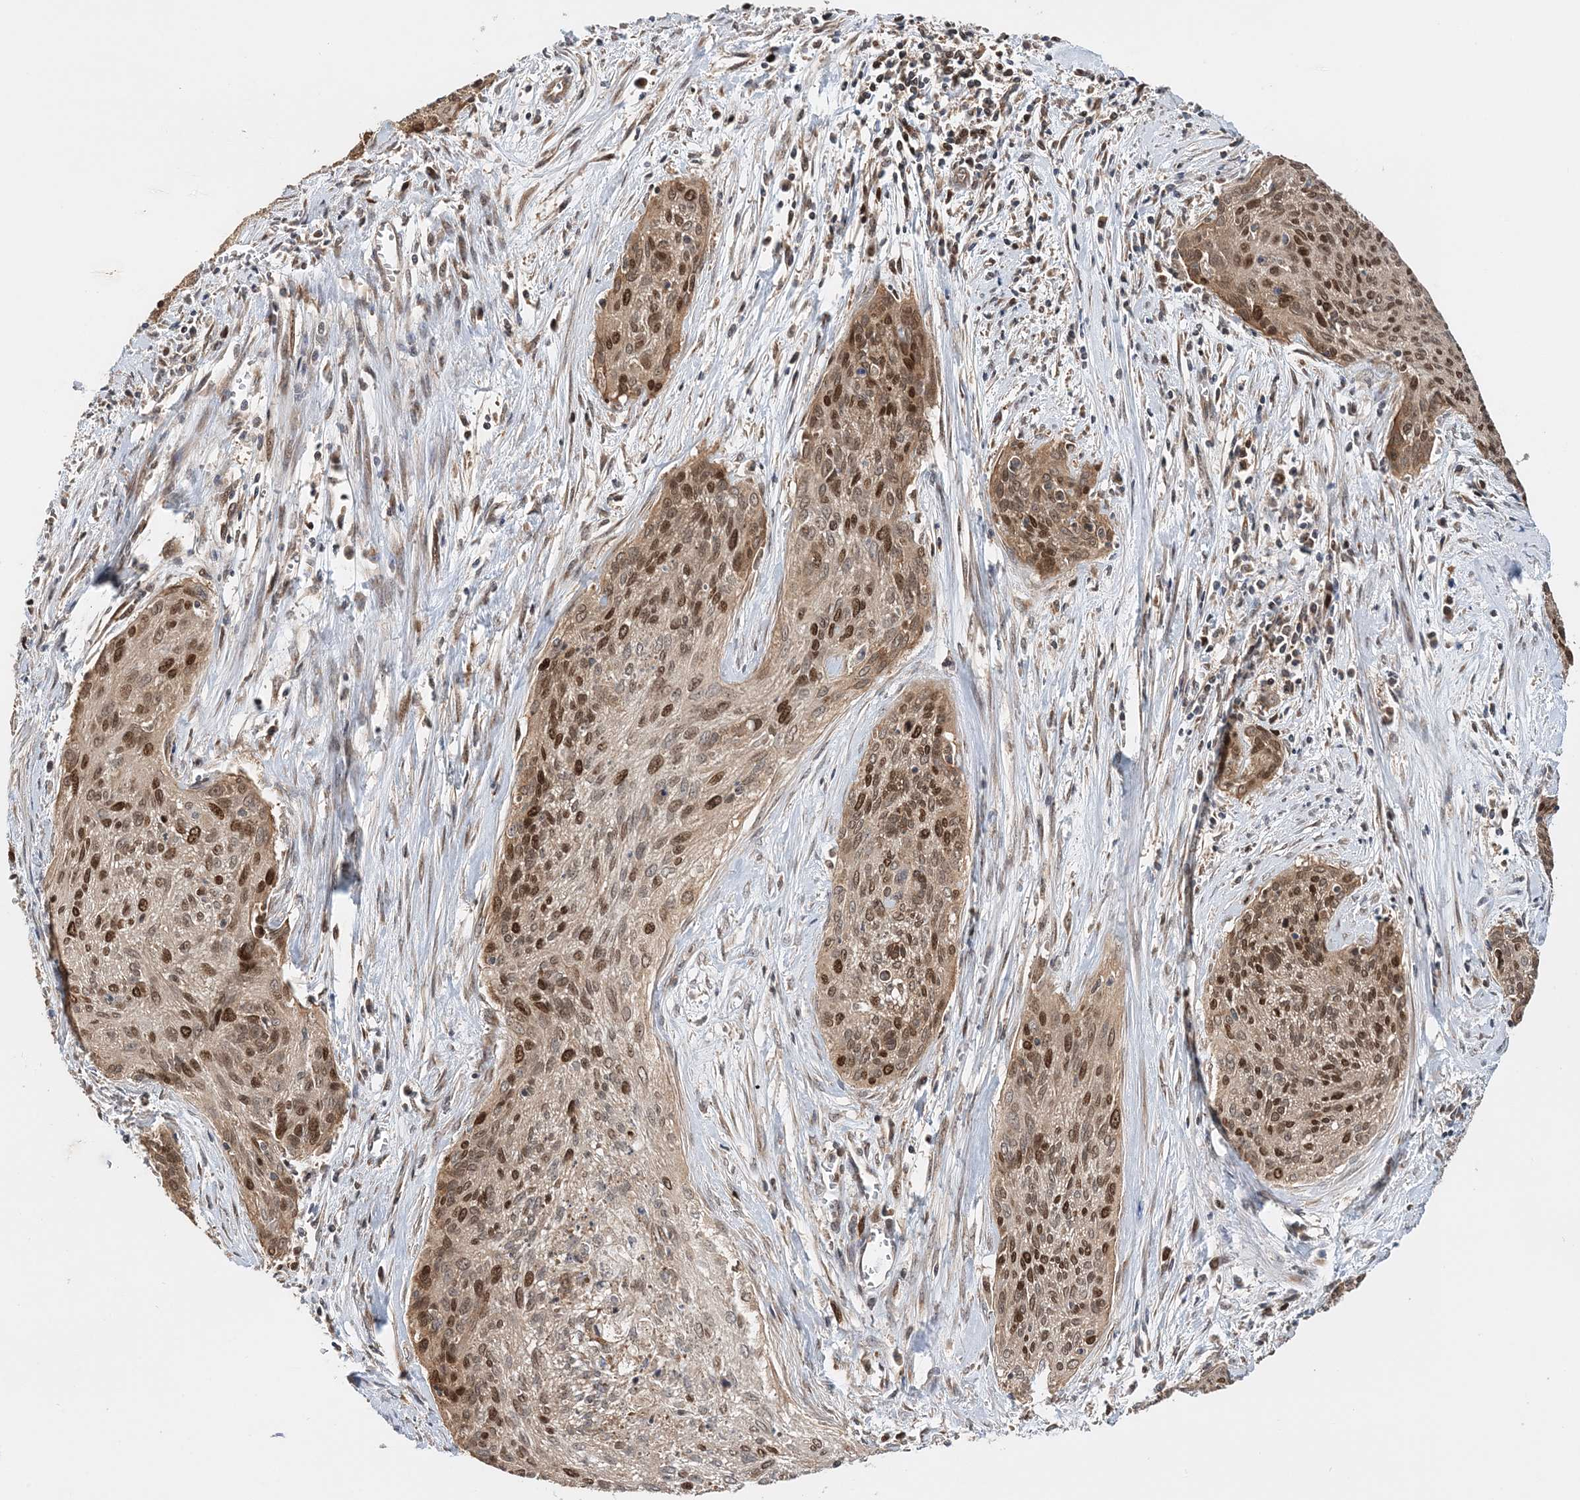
{"staining": {"intensity": "moderate", "quantity": ">75%", "location": "cytoplasmic/membranous,nuclear"}, "tissue": "cervical cancer", "cell_type": "Tumor cells", "image_type": "cancer", "snomed": [{"axis": "morphology", "description": "Squamous cell carcinoma, NOS"}, {"axis": "topography", "description": "Cervix"}], "caption": "Immunohistochemistry (IHC) staining of squamous cell carcinoma (cervical), which reveals medium levels of moderate cytoplasmic/membranous and nuclear positivity in approximately >75% of tumor cells indicating moderate cytoplasmic/membranous and nuclear protein staining. The staining was performed using DAB (brown) for protein detection and nuclei were counterstained in hematoxylin (blue).", "gene": "KIF4A", "patient": {"sex": "female", "age": 55}}